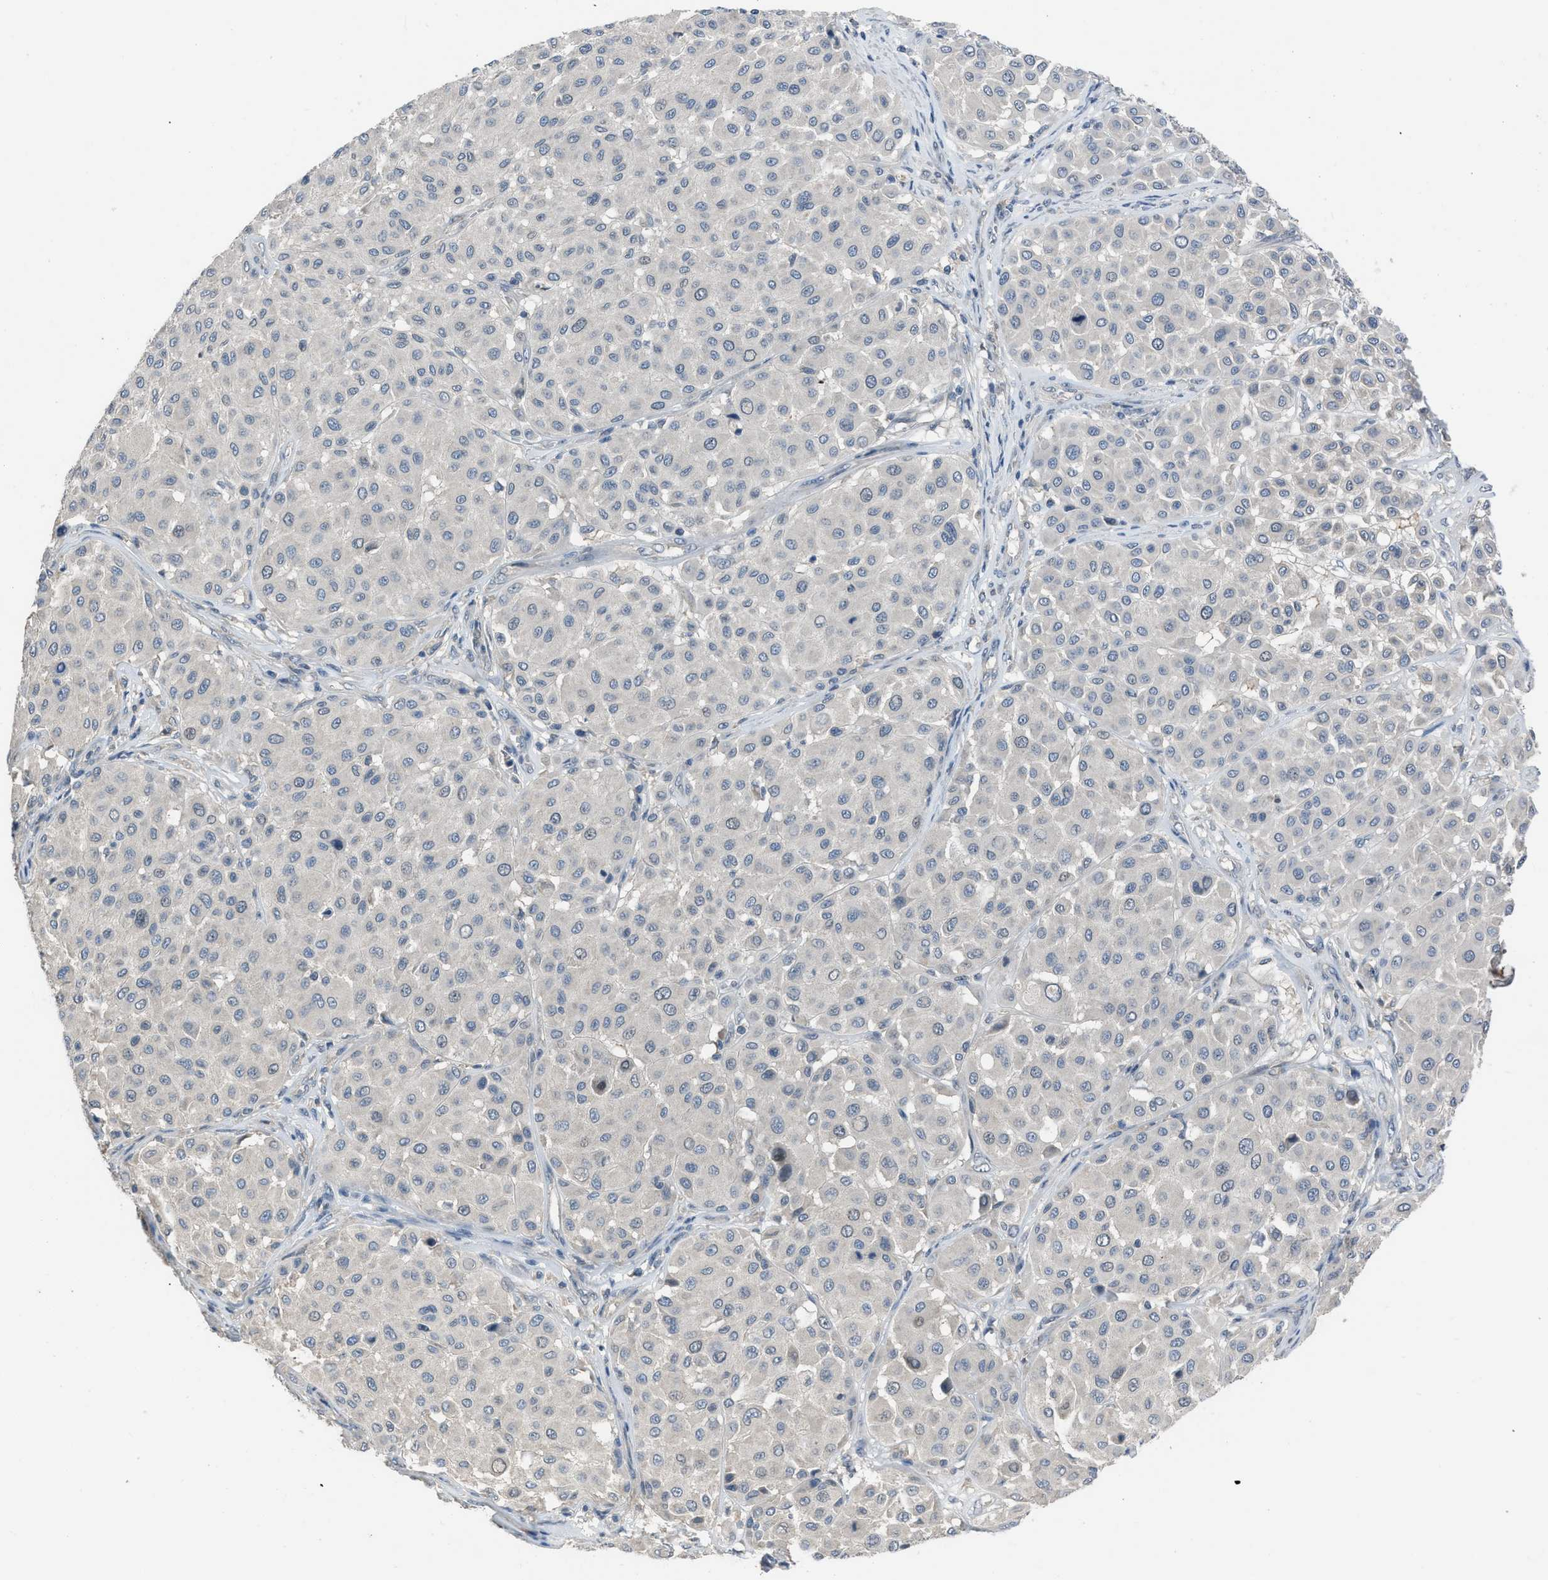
{"staining": {"intensity": "weak", "quantity": "<25%", "location": "nuclear"}, "tissue": "melanoma", "cell_type": "Tumor cells", "image_type": "cancer", "snomed": [{"axis": "morphology", "description": "Malignant melanoma, Metastatic site"}, {"axis": "topography", "description": "Soft tissue"}], "caption": "The immunohistochemistry histopathology image has no significant staining in tumor cells of malignant melanoma (metastatic site) tissue.", "gene": "MIS18A", "patient": {"sex": "male", "age": 41}}